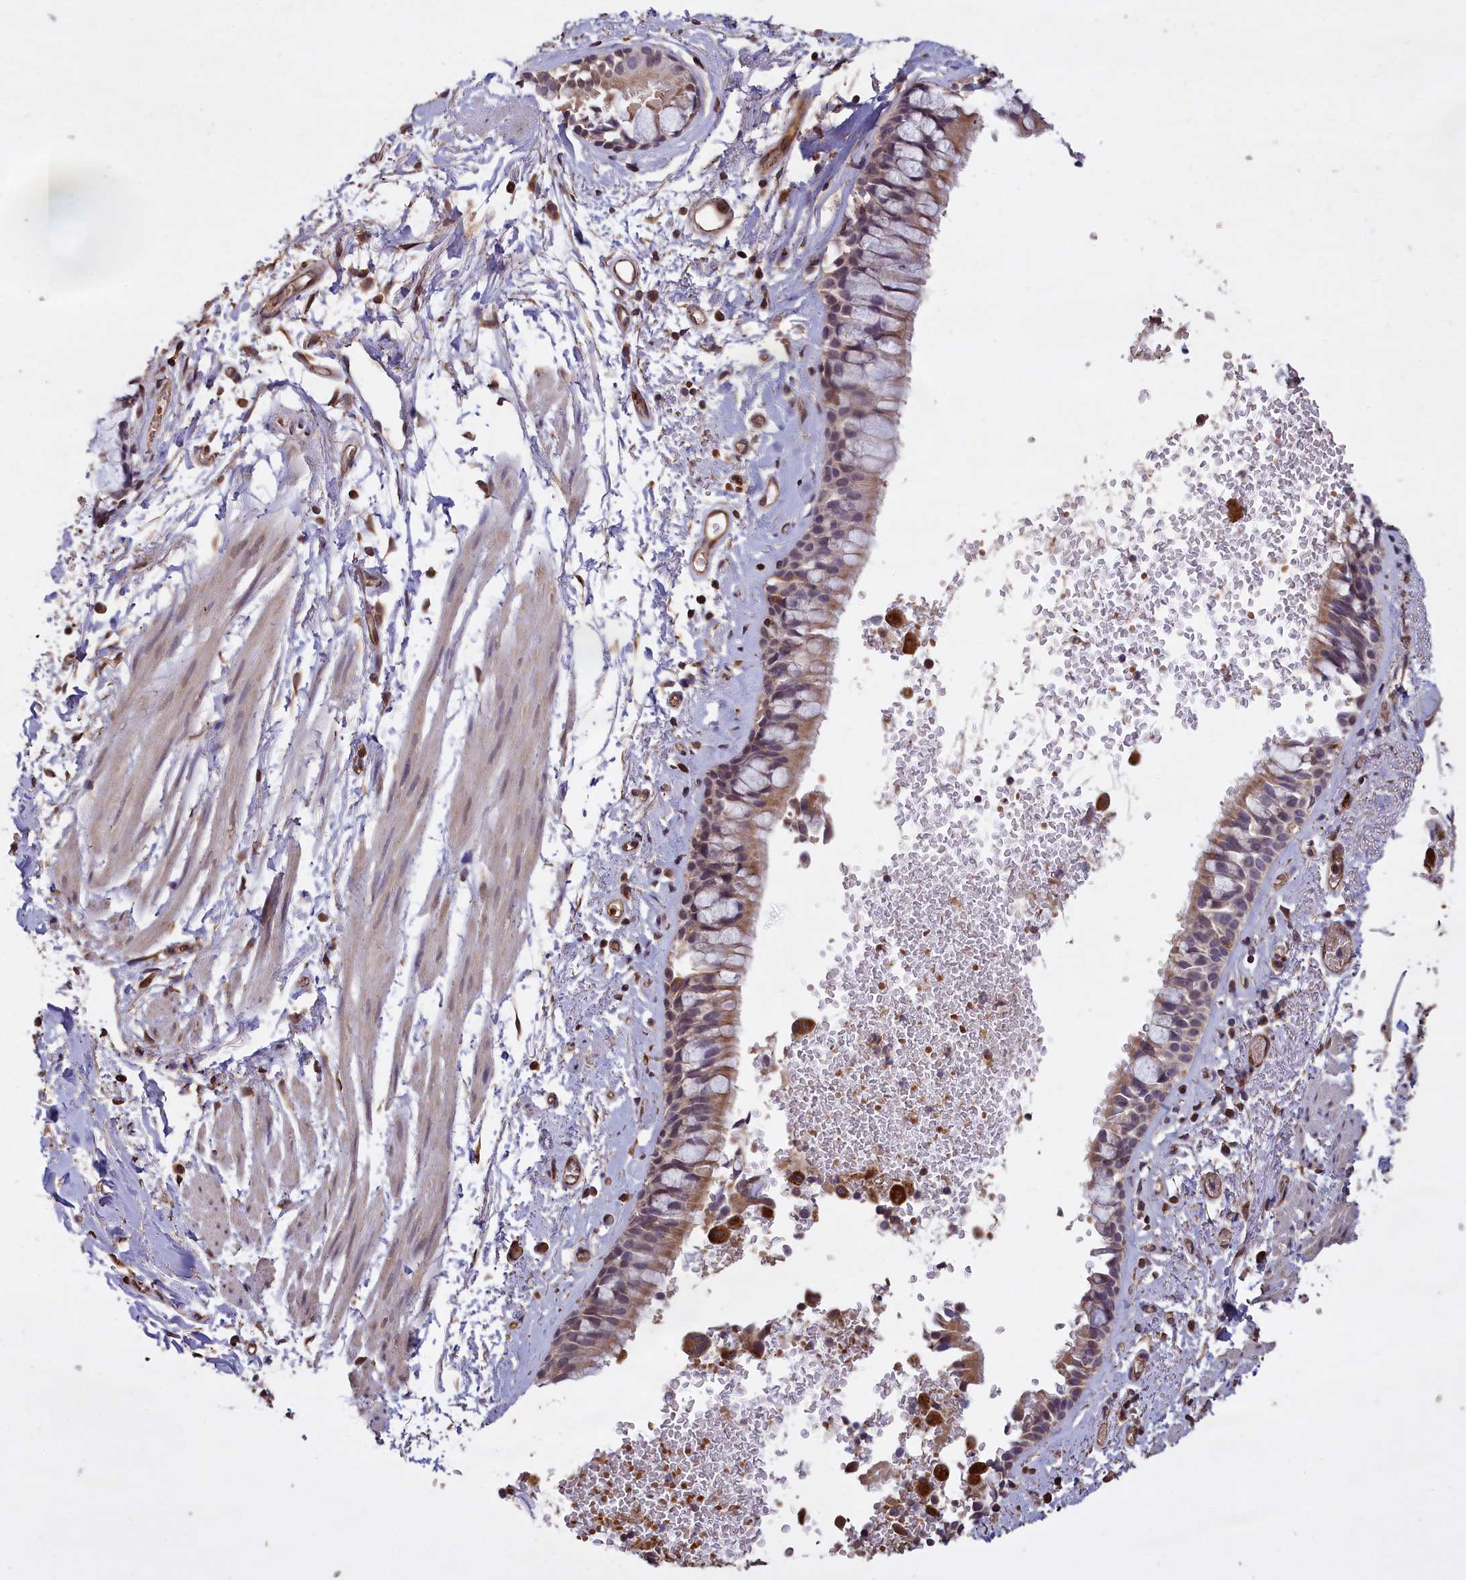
{"staining": {"intensity": "weak", "quantity": "25%-75%", "location": "cytoplasmic/membranous"}, "tissue": "bronchus", "cell_type": "Respiratory epithelial cells", "image_type": "normal", "snomed": [{"axis": "morphology", "description": "Normal tissue, NOS"}, {"axis": "morphology", "description": "Inflammation, NOS"}, {"axis": "topography", "description": "Cartilage tissue"}, {"axis": "topography", "description": "Bronchus"}, {"axis": "topography", "description": "Lung"}], "caption": "Immunohistochemistry (IHC) of benign bronchus displays low levels of weak cytoplasmic/membranous expression in about 25%-75% of respiratory epithelial cells.", "gene": "CLRN2", "patient": {"sex": "female", "age": 64}}